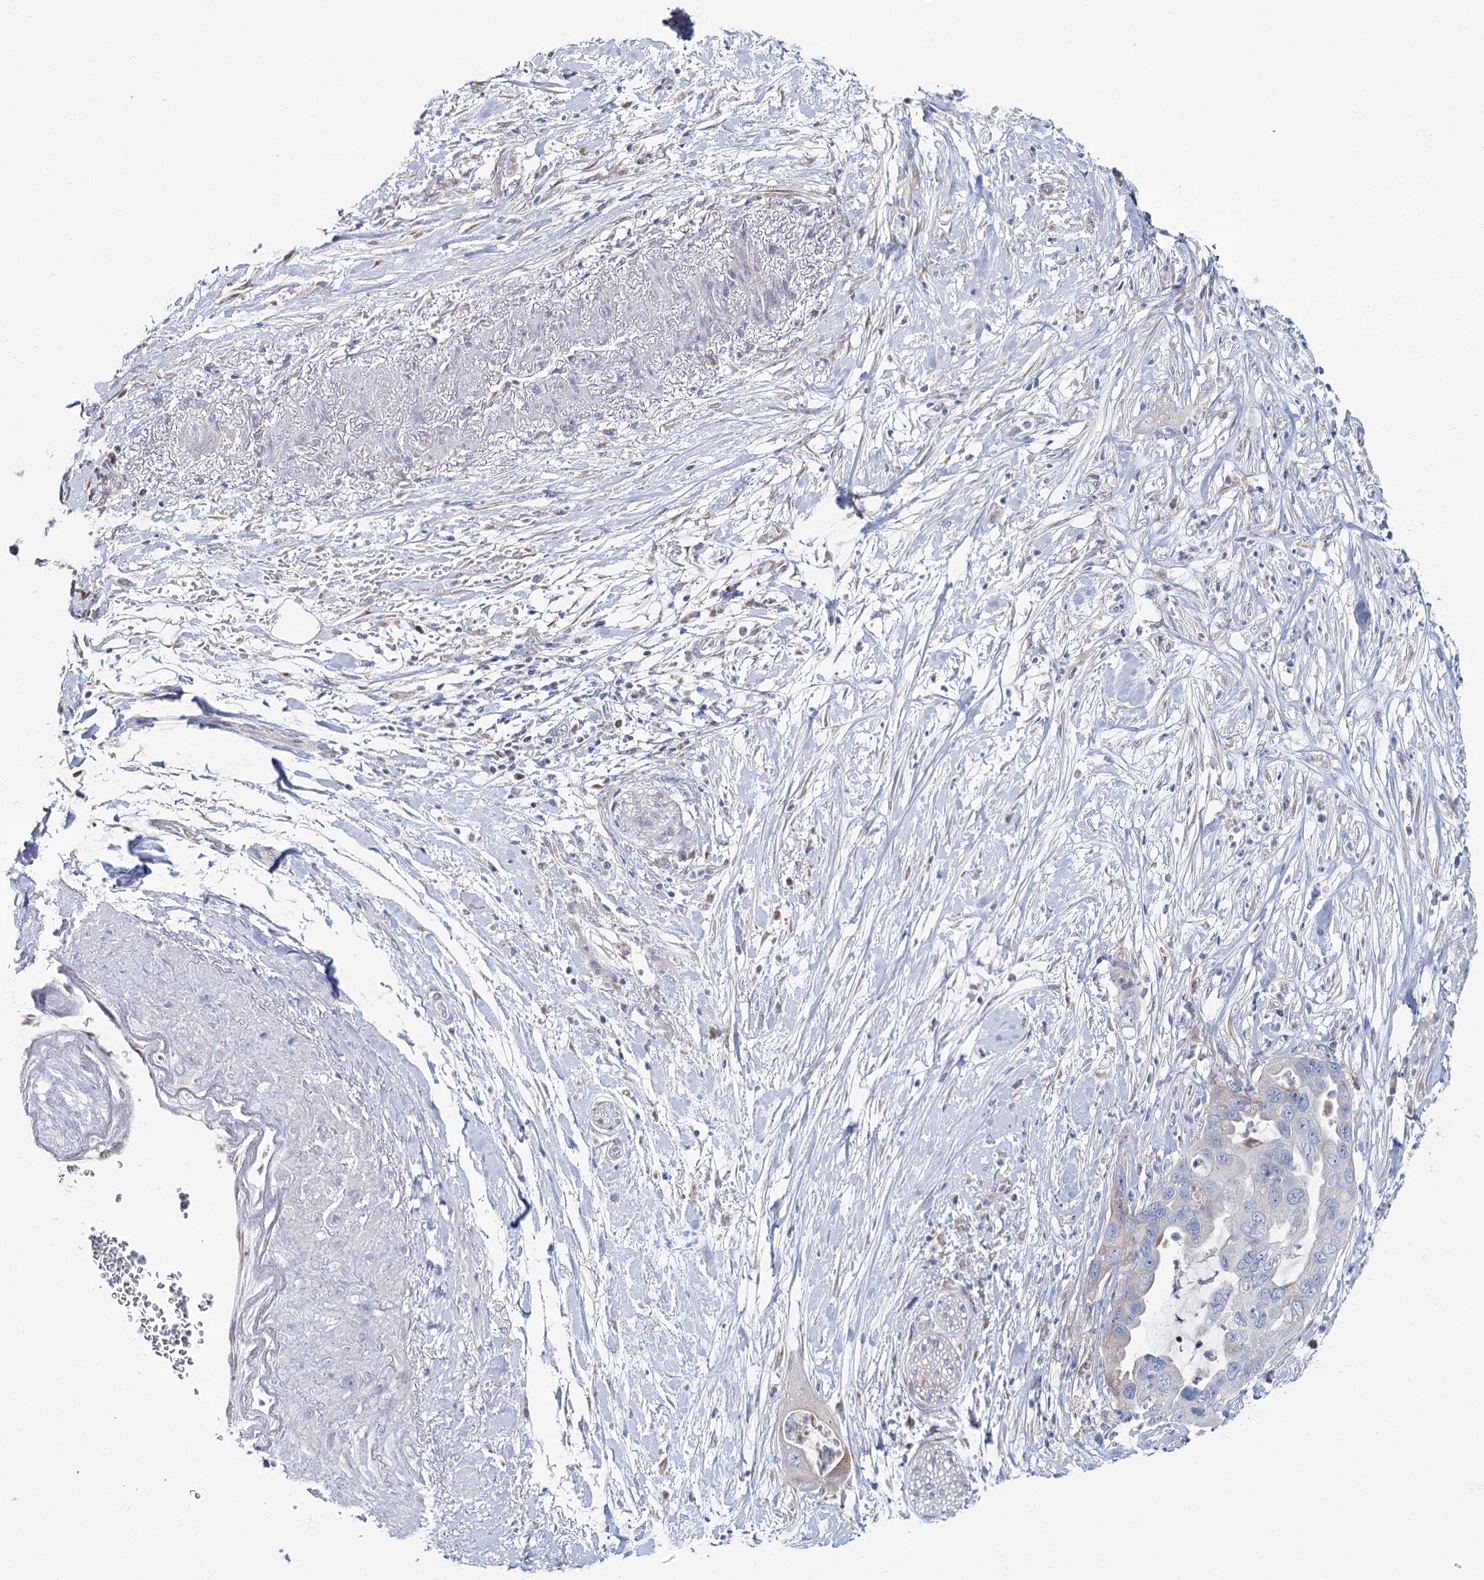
{"staining": {"intensity": "weak", "quantity": "<25%", "location": "cytoplasmic/membranous"}, "tissue": "pancreatic cancer", "cell_type": "Tumor cells", "image_type": "cancer", "snomed": [{"axis": "morphology", "description": "Adenocarcinoma, NOS"}, {"axis": "topography", "description": "Pancreas"}], "caption": "IHC histopathology image of adenocarcinoma (pancreatic) stained for a protein (brown), which exhibits no staining in tumor cells.", "gene": "CPLANE1", "patient": {"sex": "female", "age": 71}}